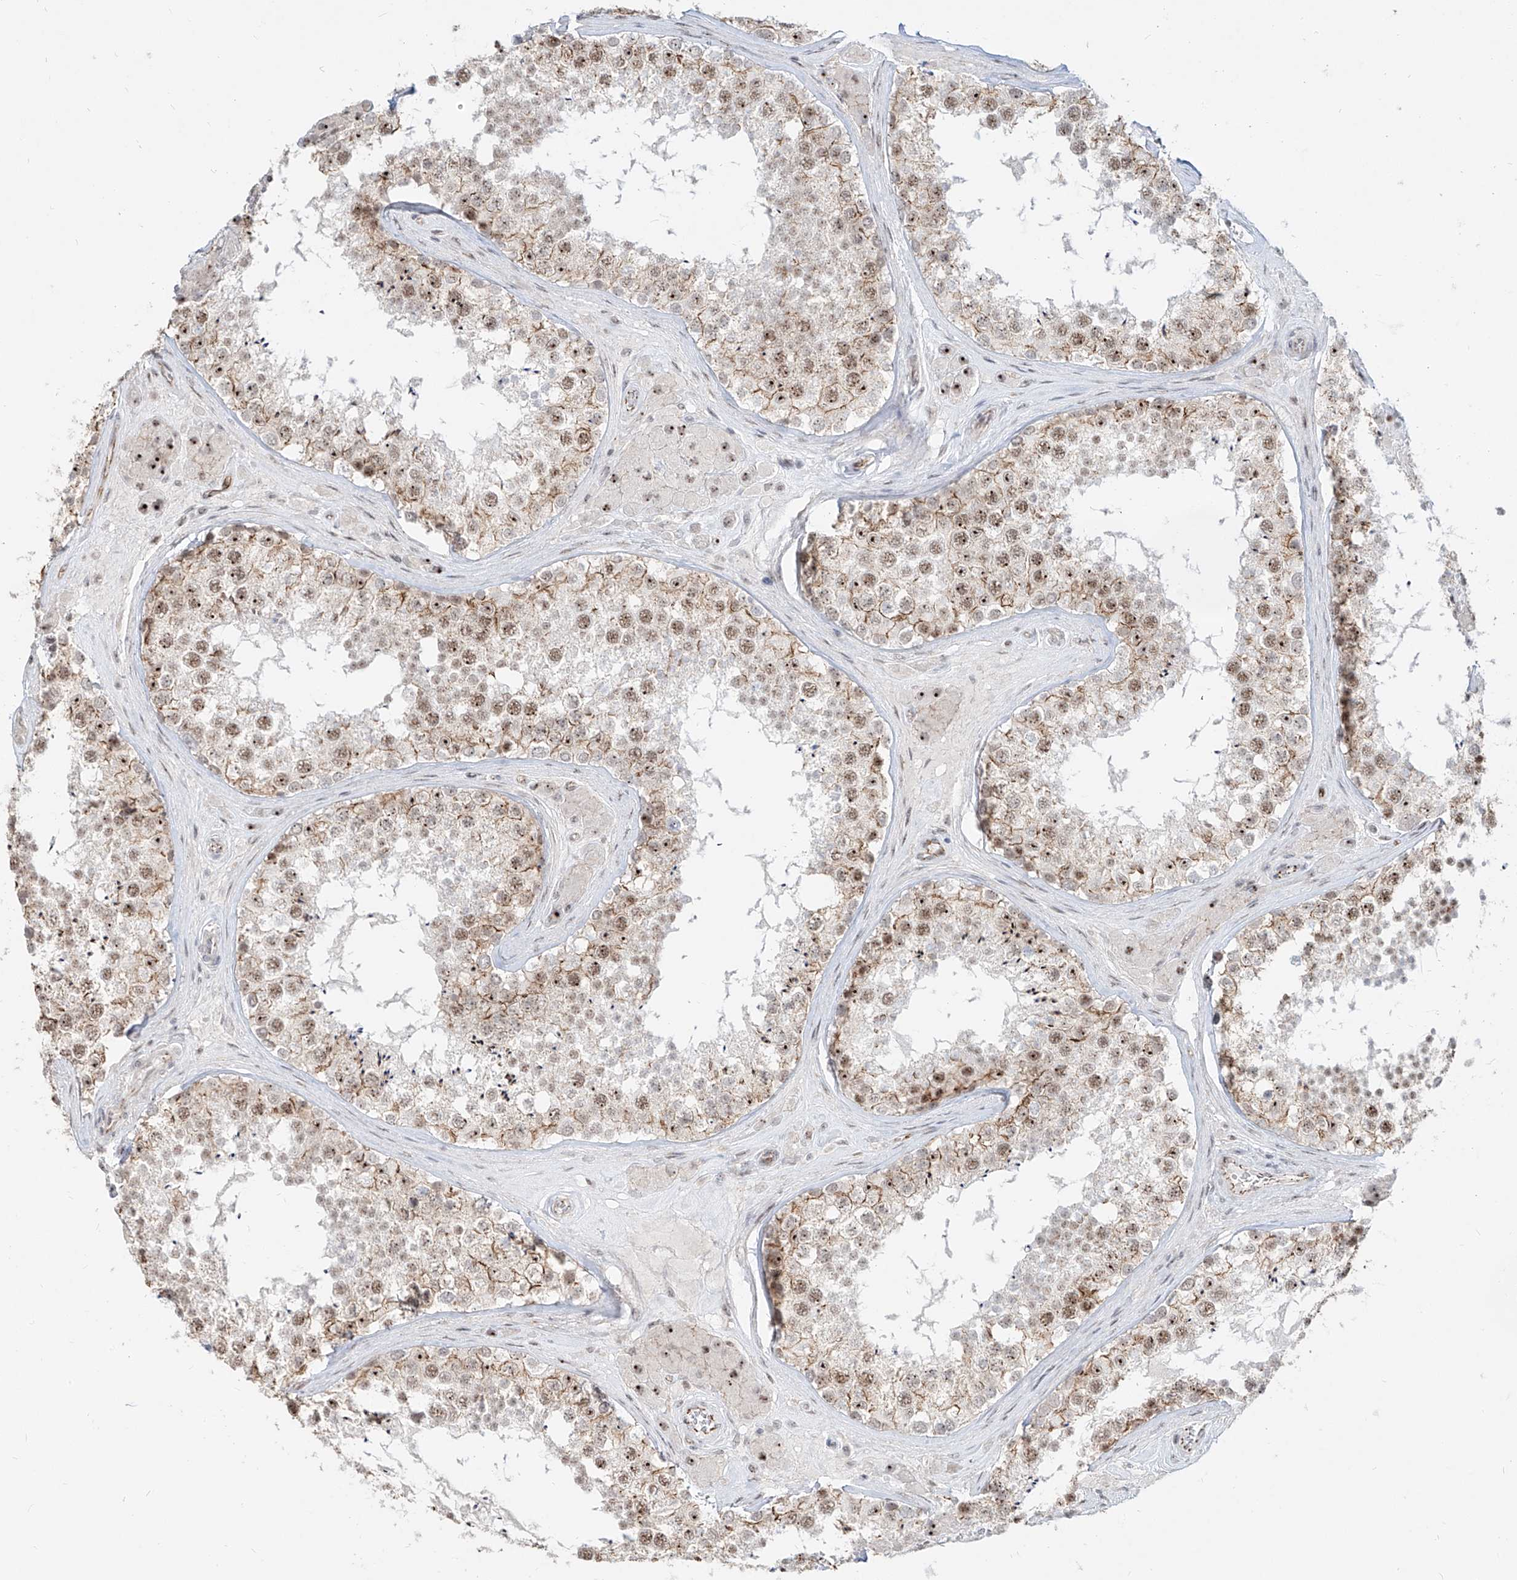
{"staining": {"intensity": "strong", "quantity": ">75%", "location": "cytoplasmic/membranous,nuclear"}, "tissue": "testis", "cell_type": "Cells in seminiferous ducts", "image_type": "normal", "snomed": [{"axis": "morphology", "description": "Normal tissue, NOS"}, {"axis": "topography", "description": "Testis"}], "caption": "Benign testis demonstrates strong cytoplasmic/membranous,nuclear expression in about >75% of cells in seminiferous ducts The staining was performed using DAB (3,3'-diaminobenzidine) to visualize the protein expression in brown, while the nuclei were stained in blue with hematoxylin (Magnification: 20x)..", "gene": "ZNF710", "patient": {"sex": "male", "age": 46}}